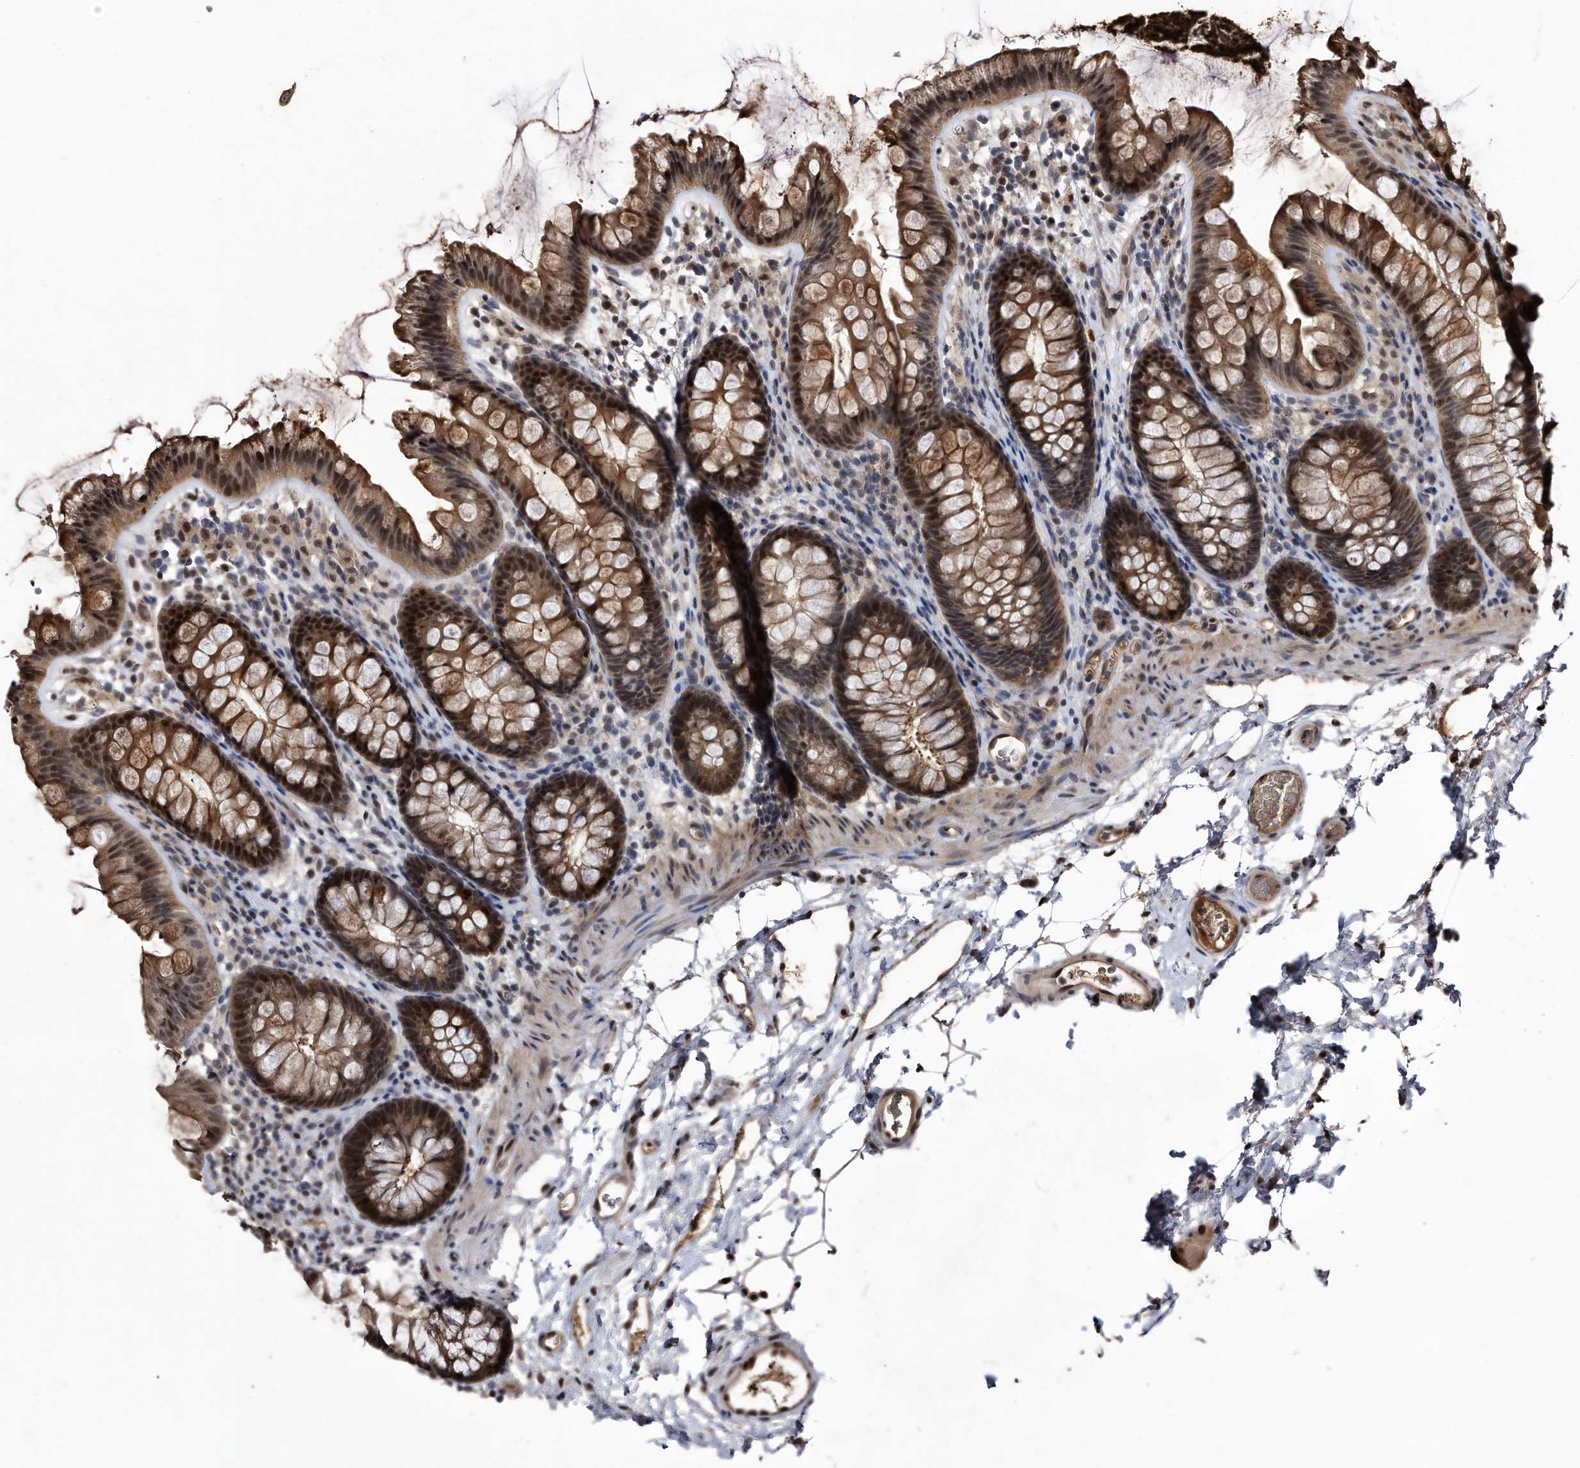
{"staining": {"intensity": "moderate", "quantity": ">75%", "location": "cytoplasmic/membranous,nuclear"}, "tissue": "colon", "cell_type": "Endothelial cells", "image_type": "normal", "snomed": [{"axis": "morphology", "description": "Normal tissue, NOS"}, {"axis": "topography", "description": "Colon"}], "caption": "Human colon stained with a brown dye displays moderate cytoplasmic/membranous,nuclear positive positivity in approximately >75% of endothelial cells.", "gene": "RAD23B", "patient": {"sex": "female", "age": 62}}